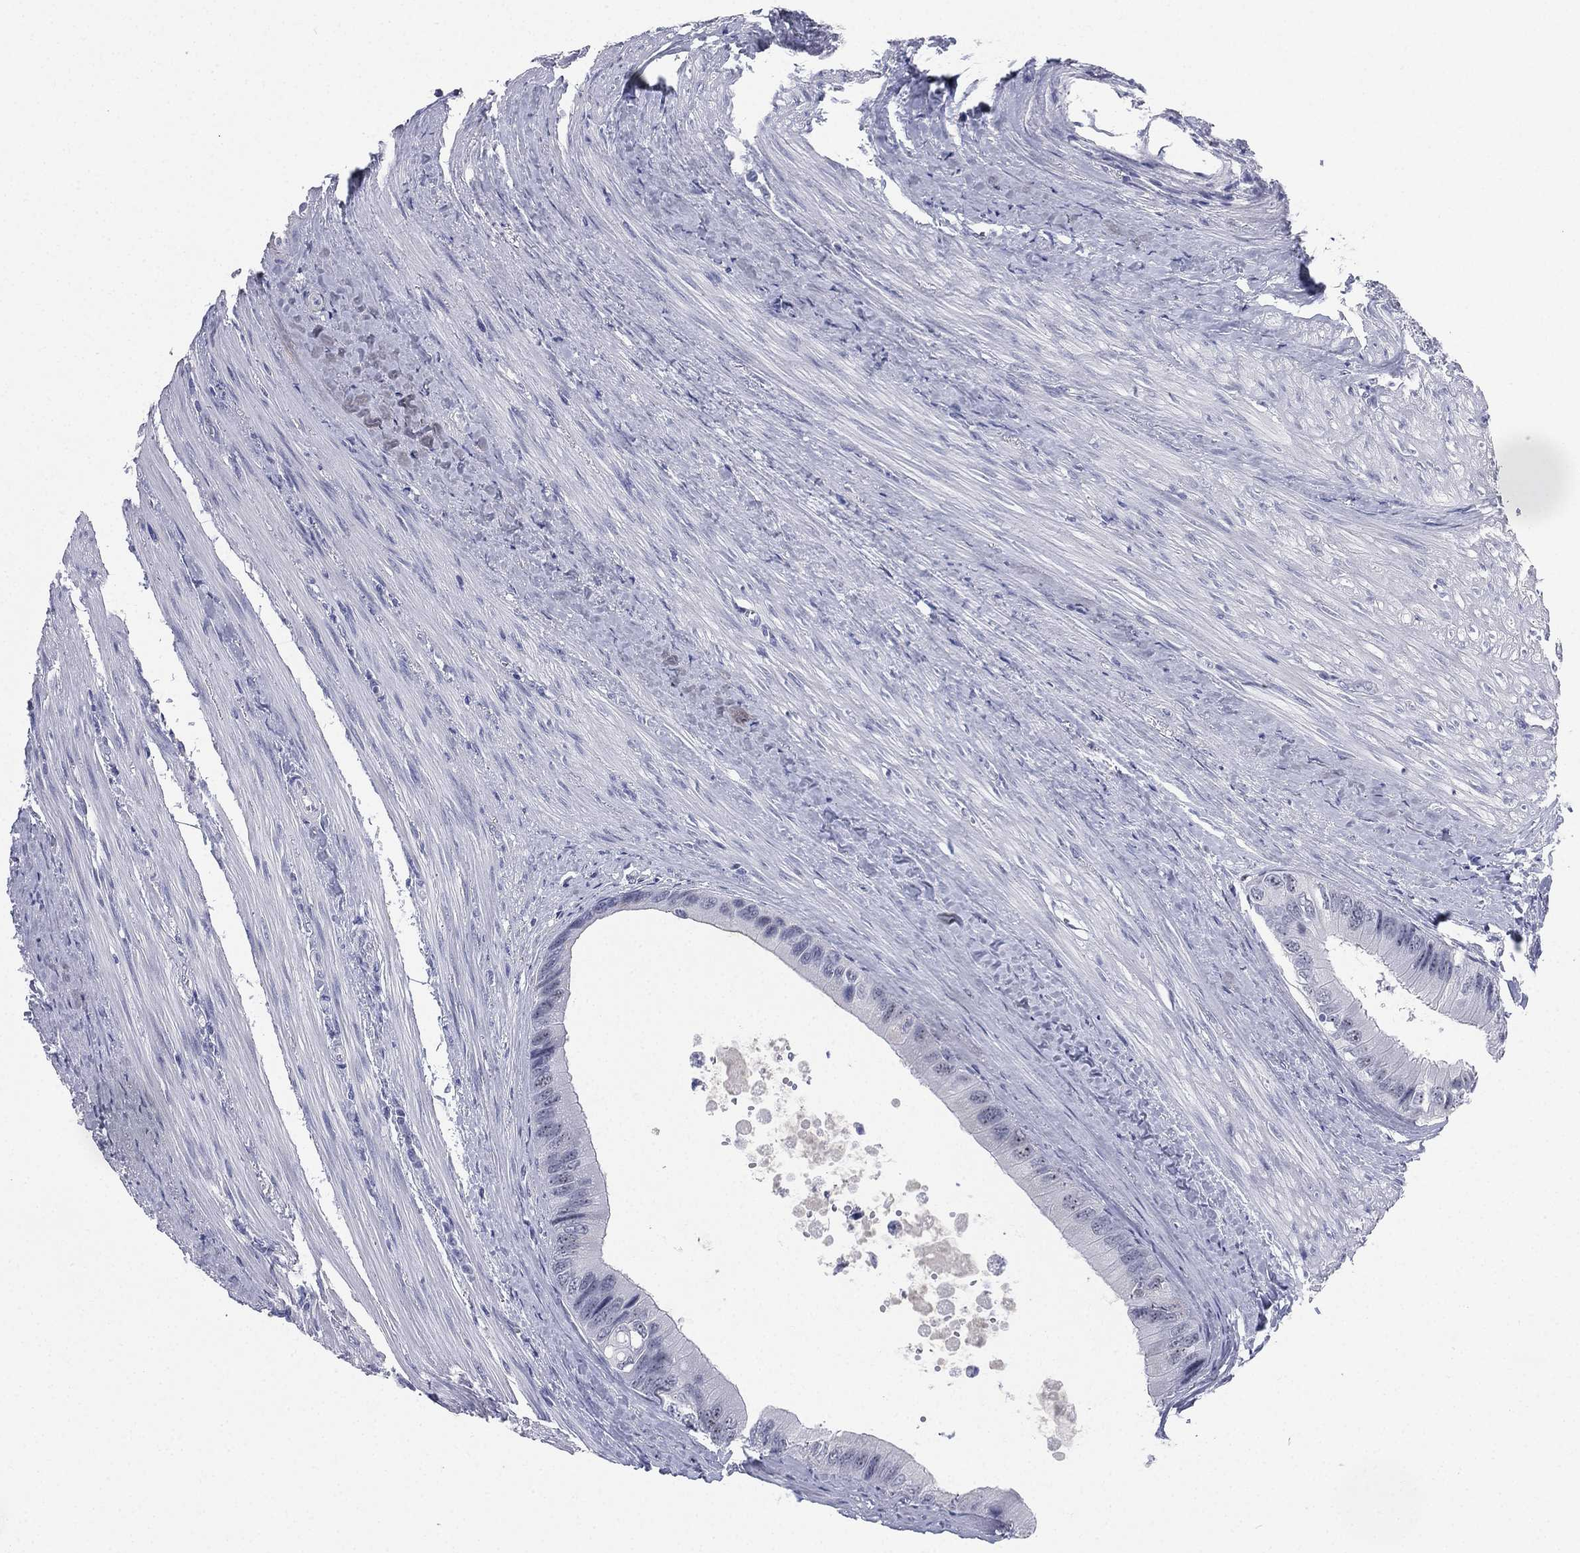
{"staining": {"intensity": "negative", "quantity": "none", "location": "none"}, "tissue": "colorectal cancer", "cell_type": "Tumor cells", "image_type": "cancer", "snomed": [{"axis": "morphology", "description": "Normal tissue, NOS"}, {"axis": "morphology", "description": "Adenocarcinoma, NOS"}, {"axis": "topography", "description": "Colon"}], "caption": "IHC photomicrograph of adenocarcinoma (colorectal) stained for a protein (brown), which displays no expression in tumor cells. The staining is performed using DAB brown chromogen with nuclei counter-stained in using hematoxylin.", "gene": "CD22", "patient": {"sex": "male", "age": 65}}